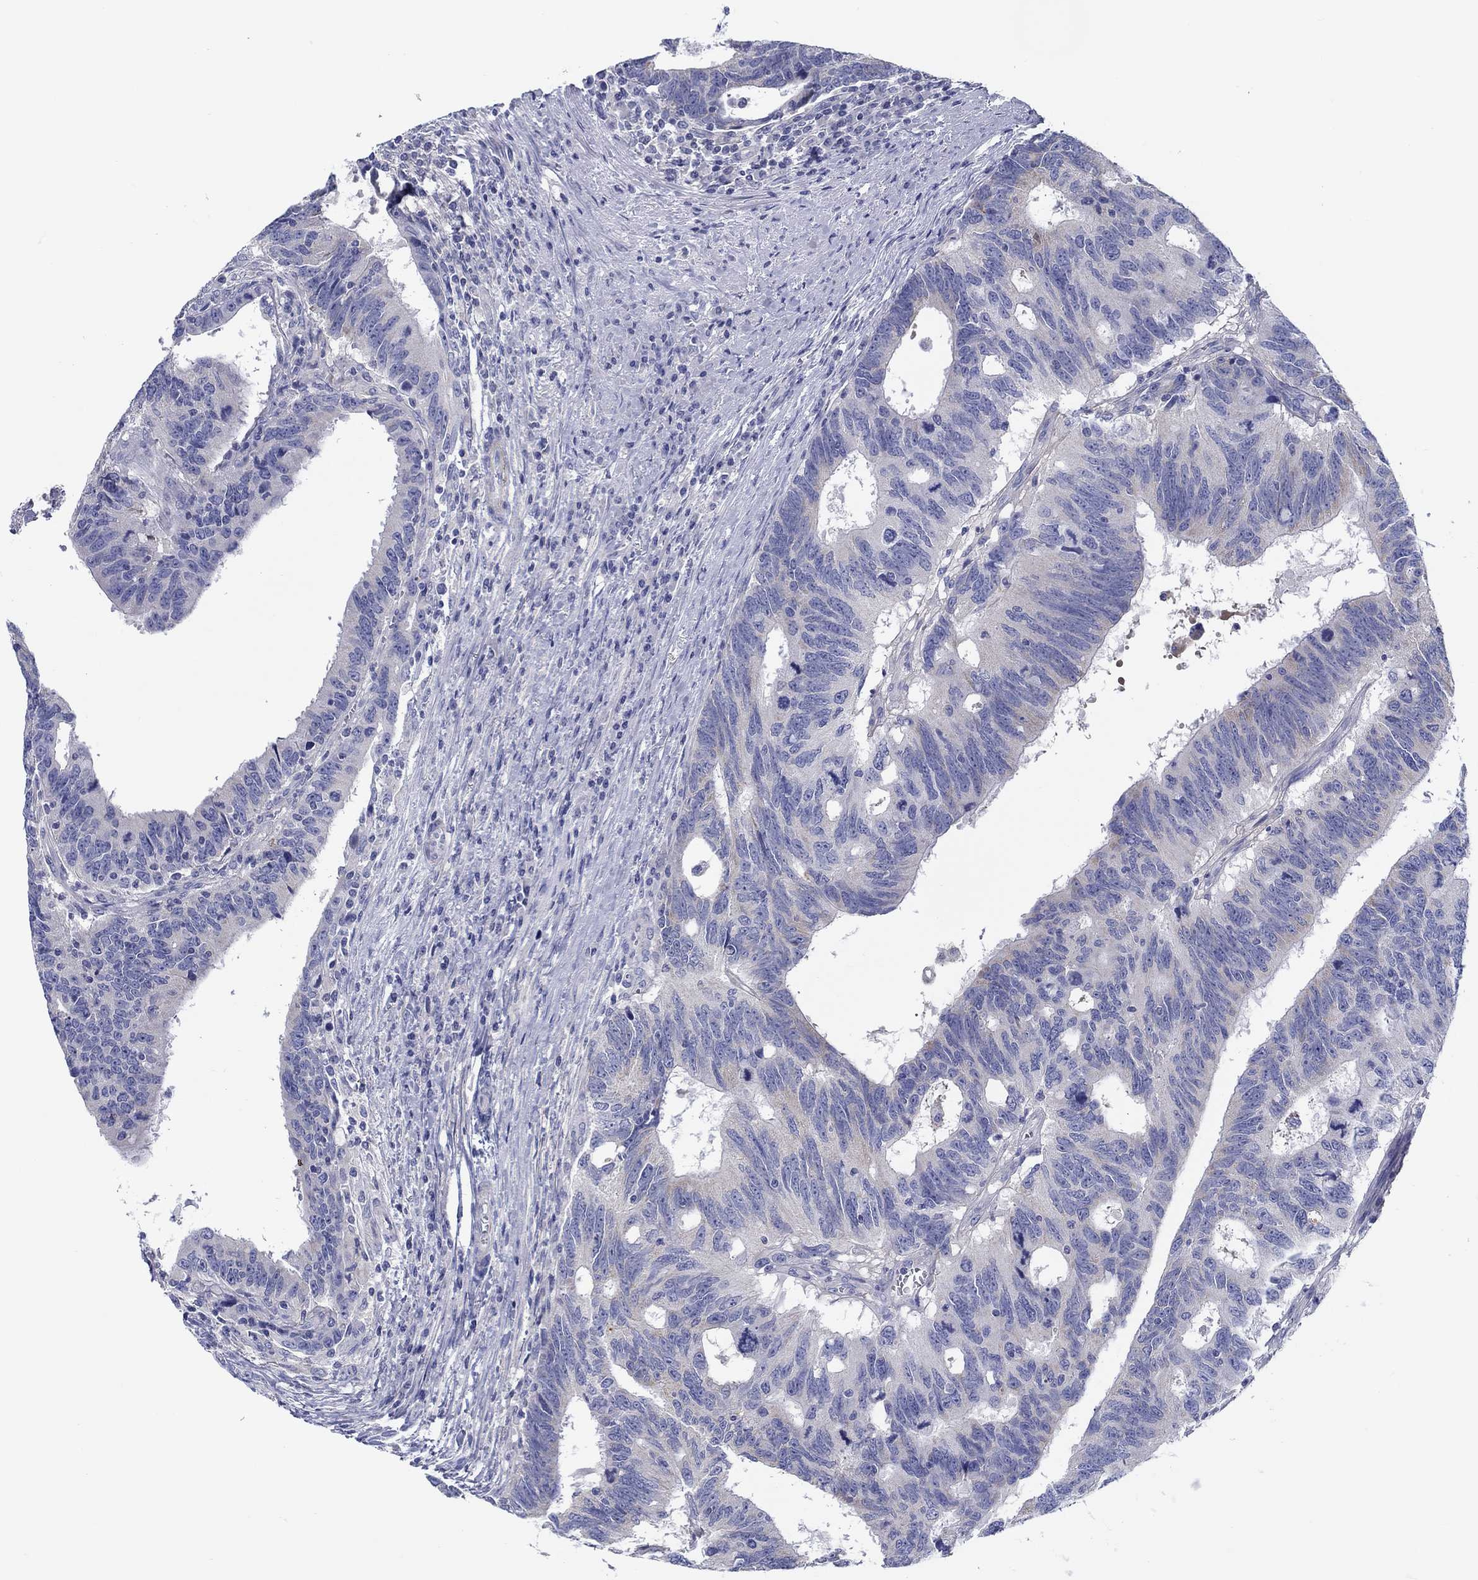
{"staining": {"intensity": "moderate", "quantity": "<25%", "location": "cytoplasmic/membranous"}, "tissue": "colorectal cancer", "cell_type": "Tumor cells", "image_type": "cancer", "snomed": [{"axis": "morphology", "description": "Adenocarcinoma, NOS"}, {"axis": "topography", "description": "Colon"}], "caption": "Colorectal adenocarcinoma tissue reveals moderate cytoplasmic/membranous expression in approximately <25% of tumor cells, visualized by immunohistochemistry. (IHC, brightfield microscopy, high magnification).", "gene": "HAPLN4", "patient": {"sex": "female", "age": 77}}